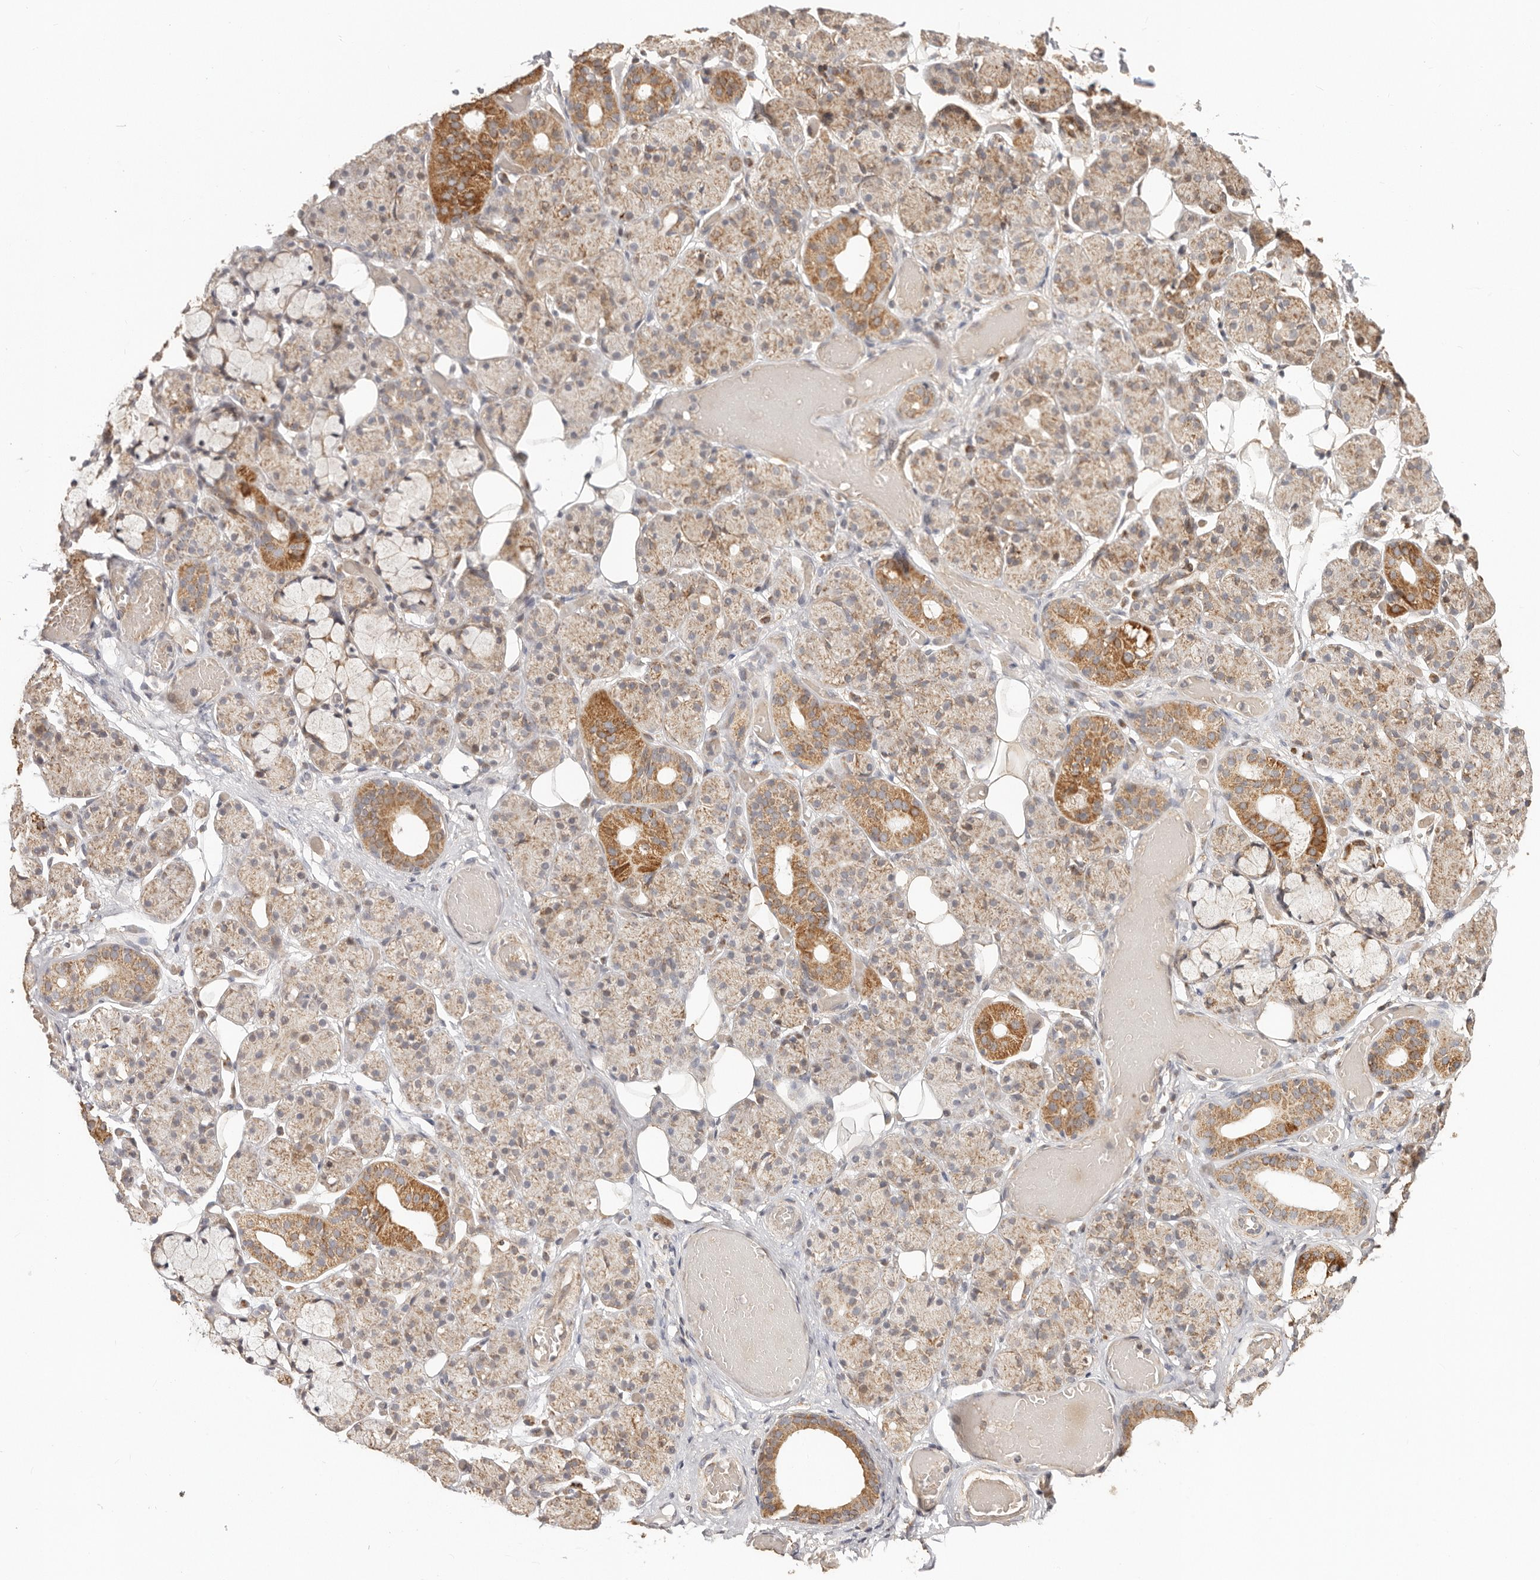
{"staining": {"intensity": "moderate", "quantity": ">75%", "location": "cytoplasmic/membranous"}, "tissue": "salivary gland", "cell_type": "Glandular cells", "image_type": "normal", "snomed": [{"axis": "morphology", "description": "Normal tissue, NOS"}, {"axis": "topography", "description": "Salivary gland"}], "caption": "Salivary gland stained for a protein reveals moderate cytoplasmic/membranous positivity in glandular cells. Using DAB (brown) and hematoxylin (blue) stains, captured at high magnification using brightfield microscopy.", "gene": "NDUFB11", "patient": {"sex": "male", "age": 63}}